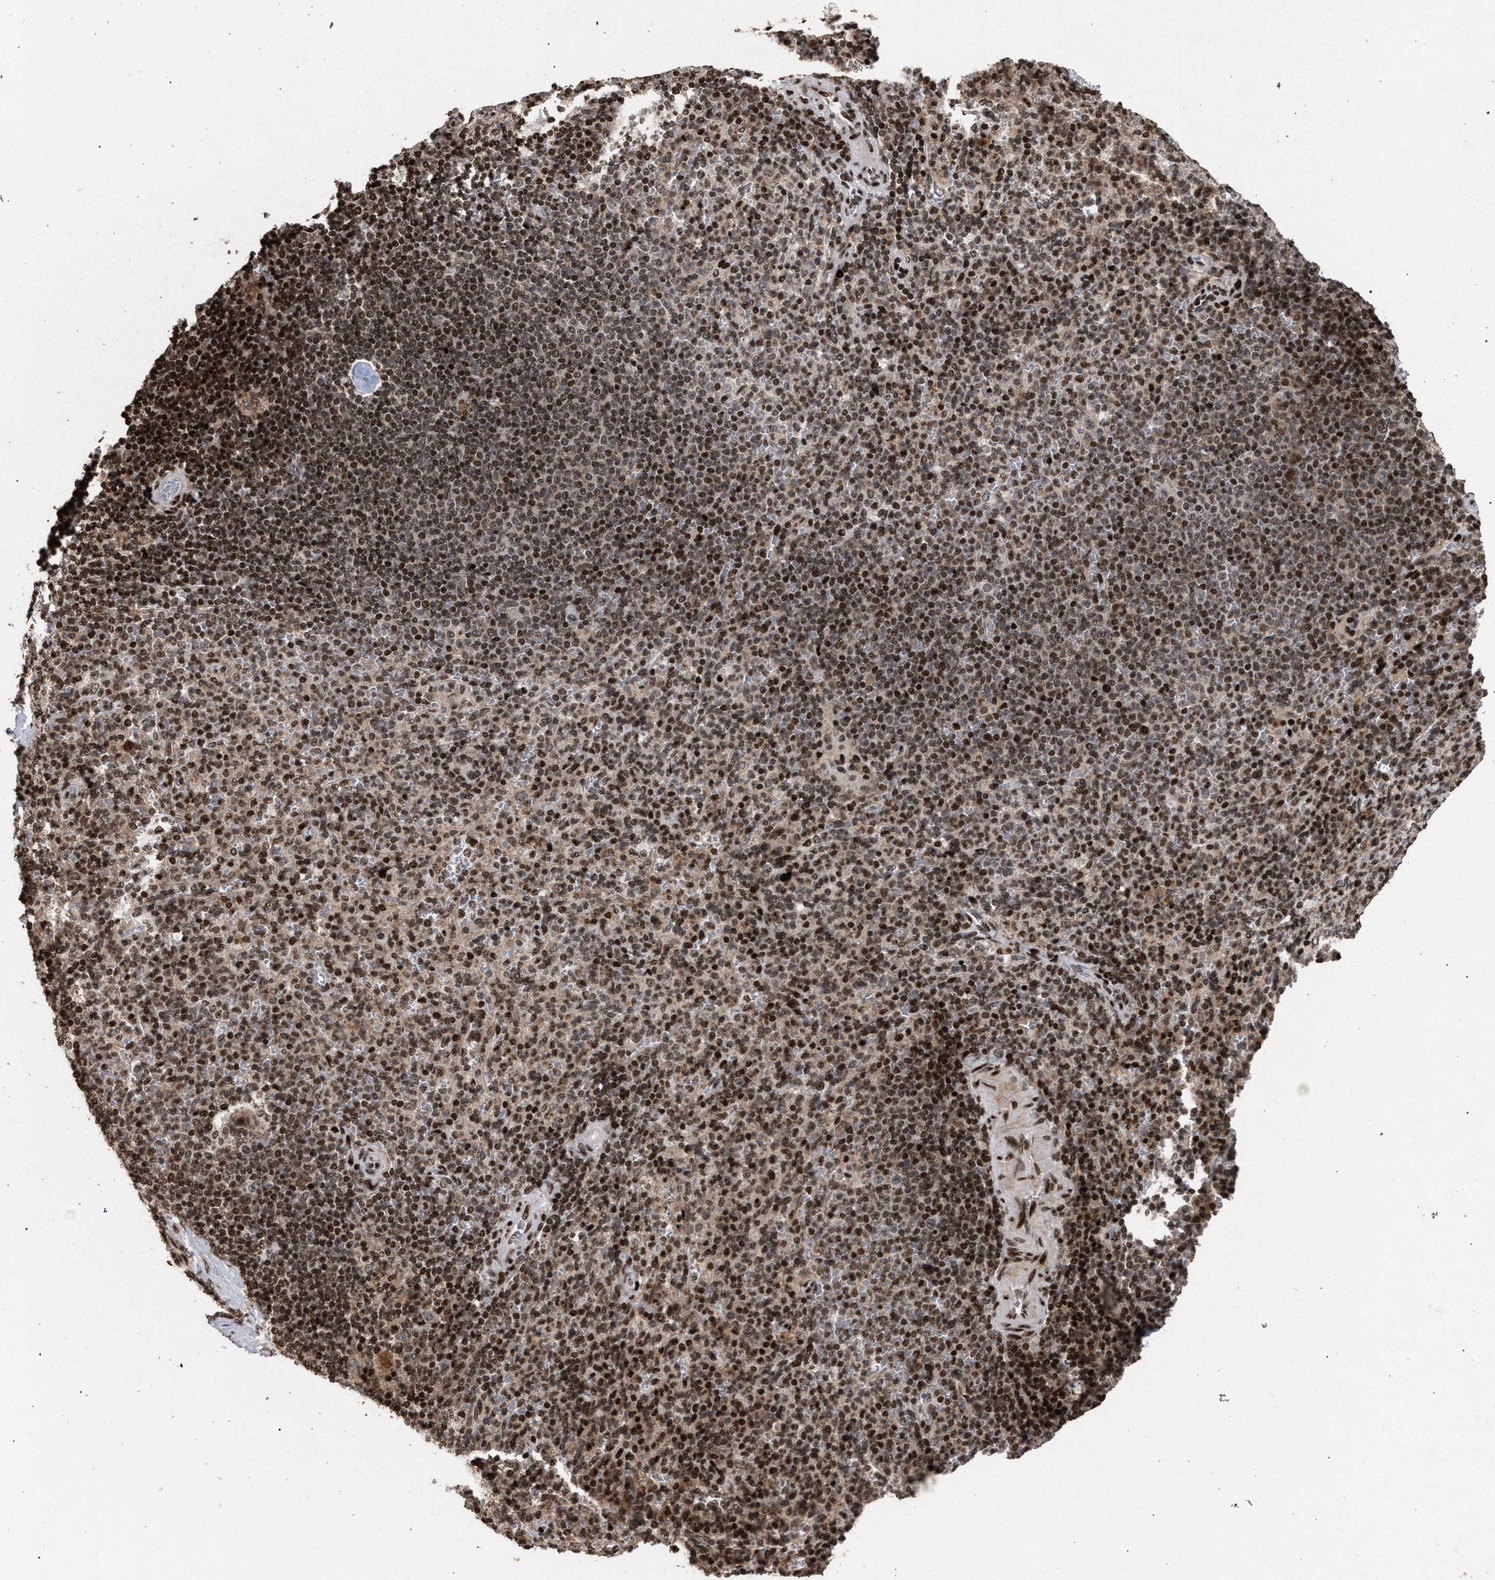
{"staining": {"intensity": "moderate", "quantity": ">75%", "location": "nuclear"}, "tissue": "spleen", "cell_type": "Cells in red pulp", "image_type": "normal", "snomed": [{"axis": "morphology", "description": "Normal tissue, NOS"}, {"axis": "topography", "description": "Spleen"}], "caption": "Unremarkable spleen shows moderate nuclear positivity in approximately >75% of cells in red pulp, visualized by immunohistochemistry.", "gene": "FOXD3", "patient": {"sex": "male", "age": 36}}